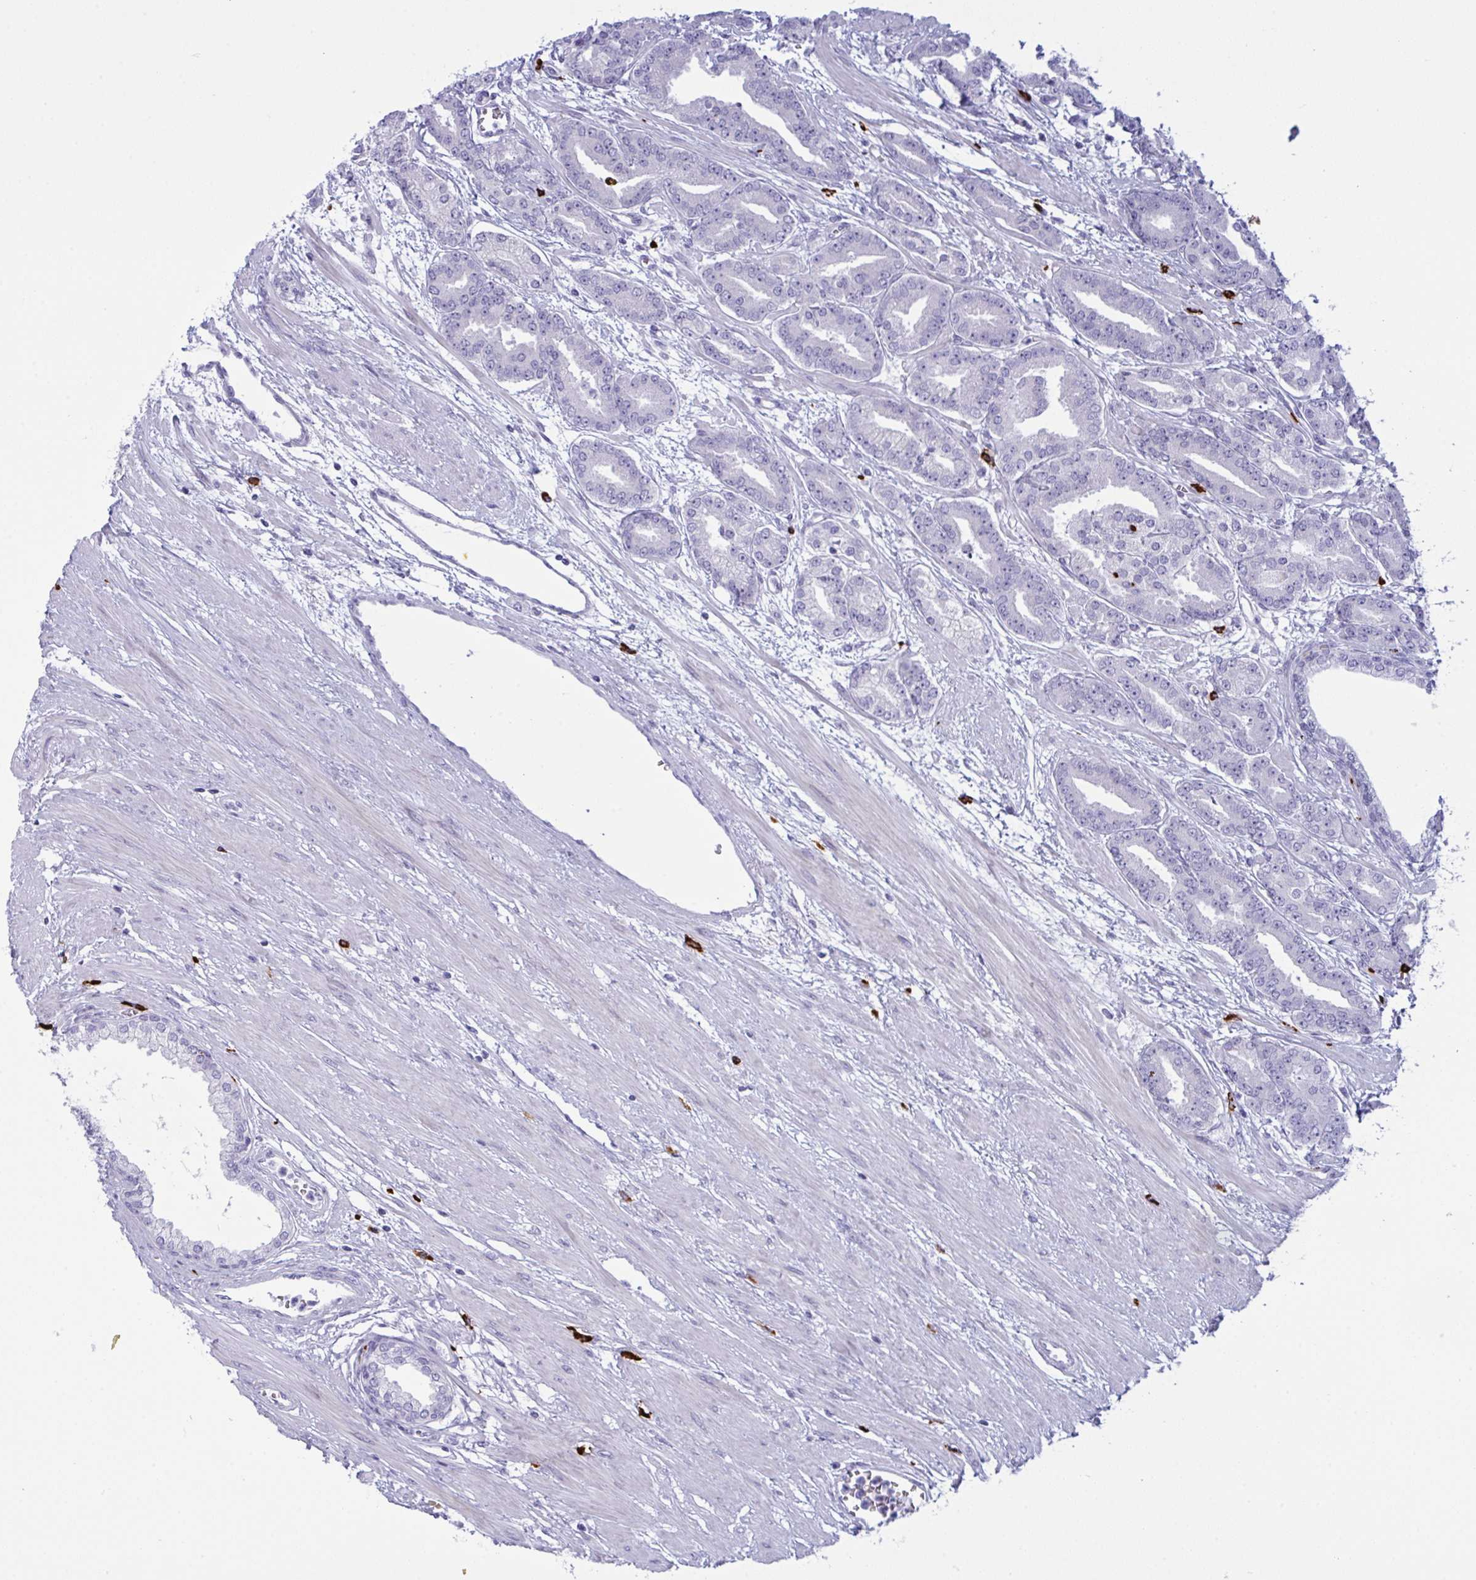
{"staining": {"intensity": "negative", "quantity": "none", "location": "none"}, "tissue": "prostate cancer", "cell_type": "Tumor cells", "image_type": "cancer", "snomed": [{"axis": "morphology", "description": "Adenocarcinoma, High grade"}, {"axis": "topography", "description": "Prostate"}], "caption": "Prostate cancer was stained to show a protein in brown. There is no significant positivity in tumor cells. The staining is performed using DAB (3,3'-diaminobenzidine) brown chromogen with nuclei counter-stained in using hematoxylin.", "gene": "ZNF684", "patient": {"sex": "male", "age": 60}}